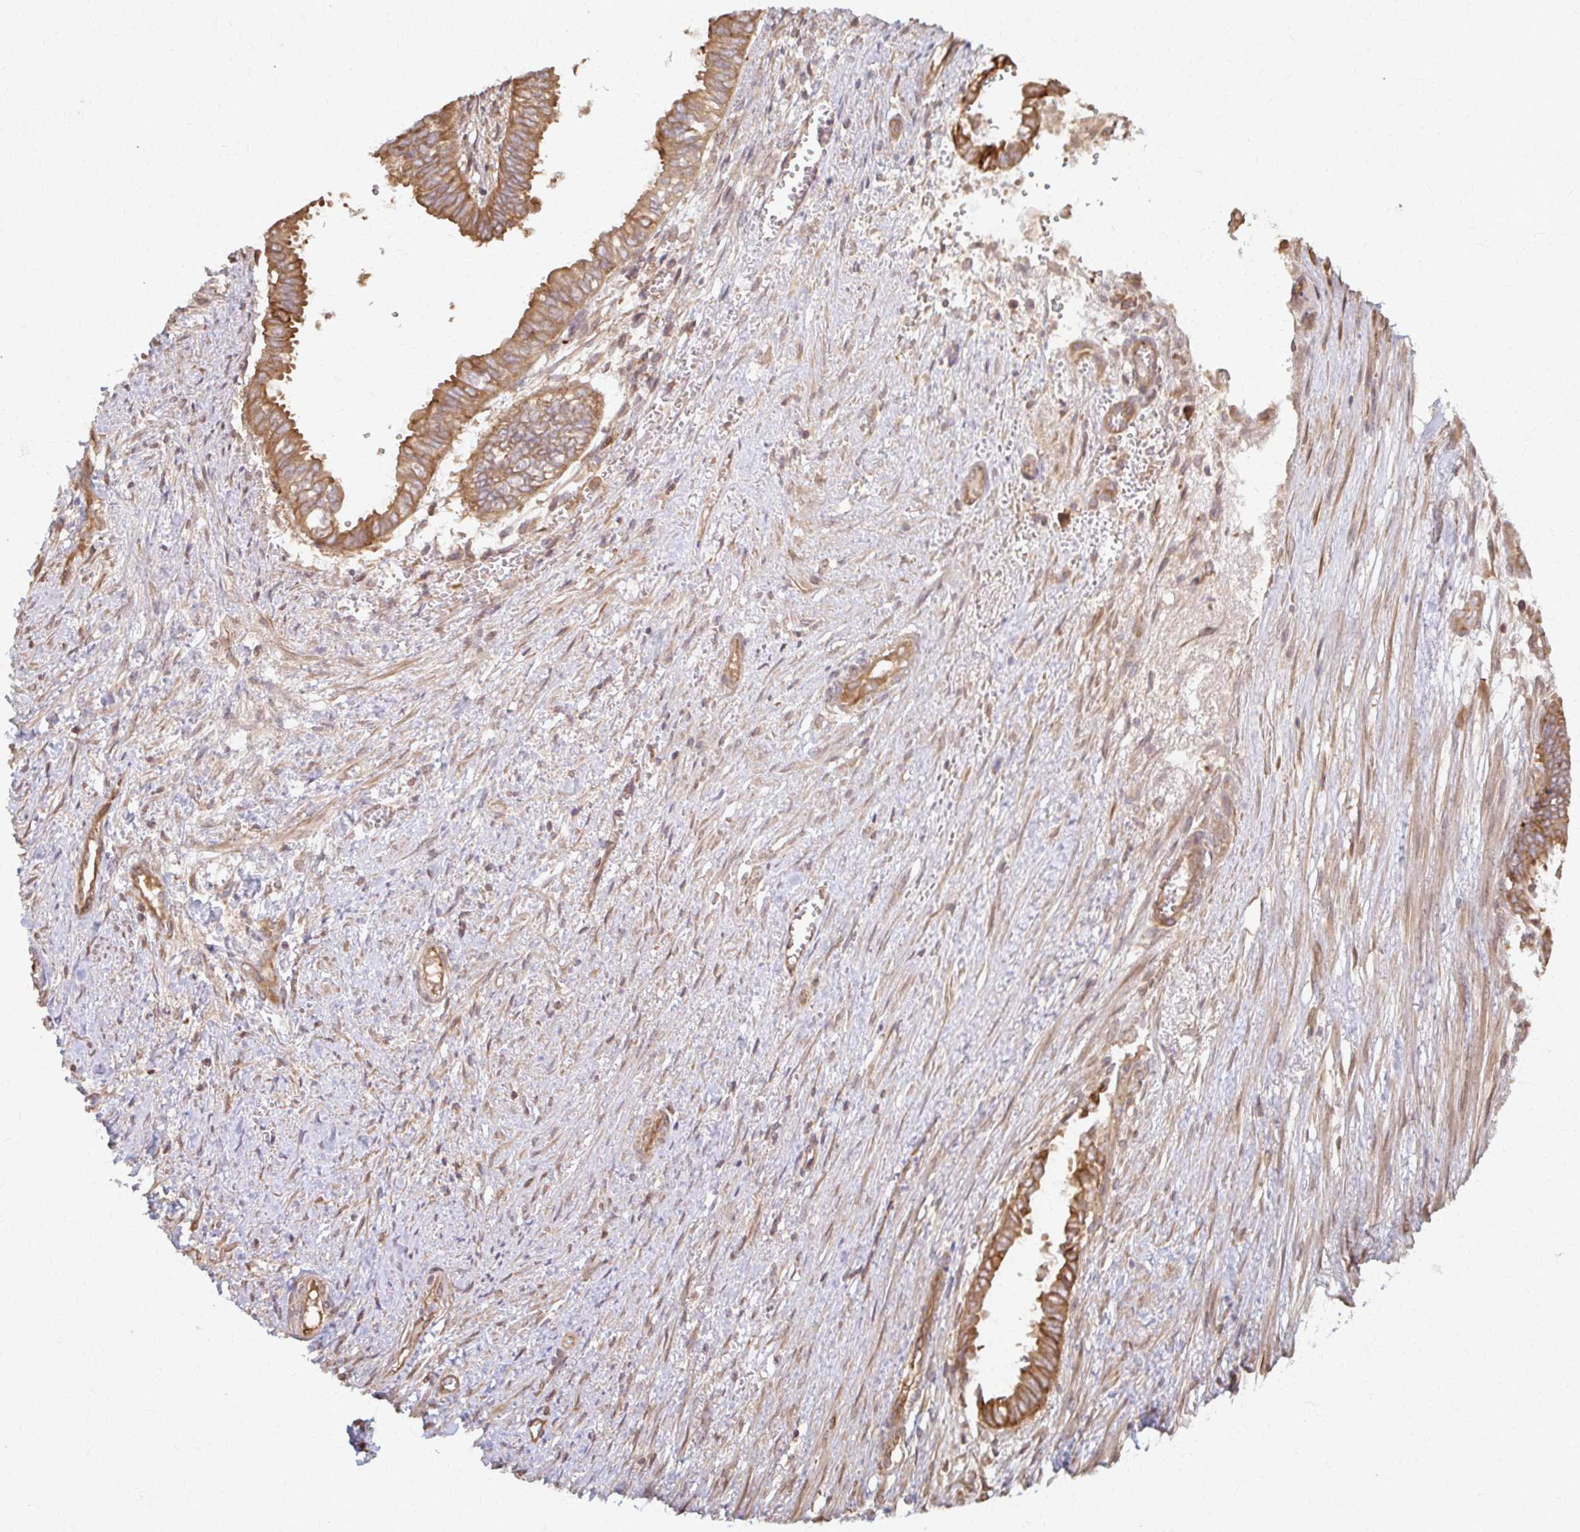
{"staining": {"intensity": "moderate", "quantity": ">75%", "location": "cytoplasmic/membranous"}, "tissue": "ovarian cancer", "cell_type": "Tumor cells", "image_type": "cancer", "snomed": [{"axis": "morphology", "description": "Carcinoma, endometroid"}, {"axis": "topography", "description": "Ovary"}], "caption": "A brown stain shows moderate cytoplasmic/membranous expression of a protein in endometroid carcinoma (ovarian) tumor cells.", "gene": "ARHGAP35", "patient": {"sex": "female", "age": 64}}